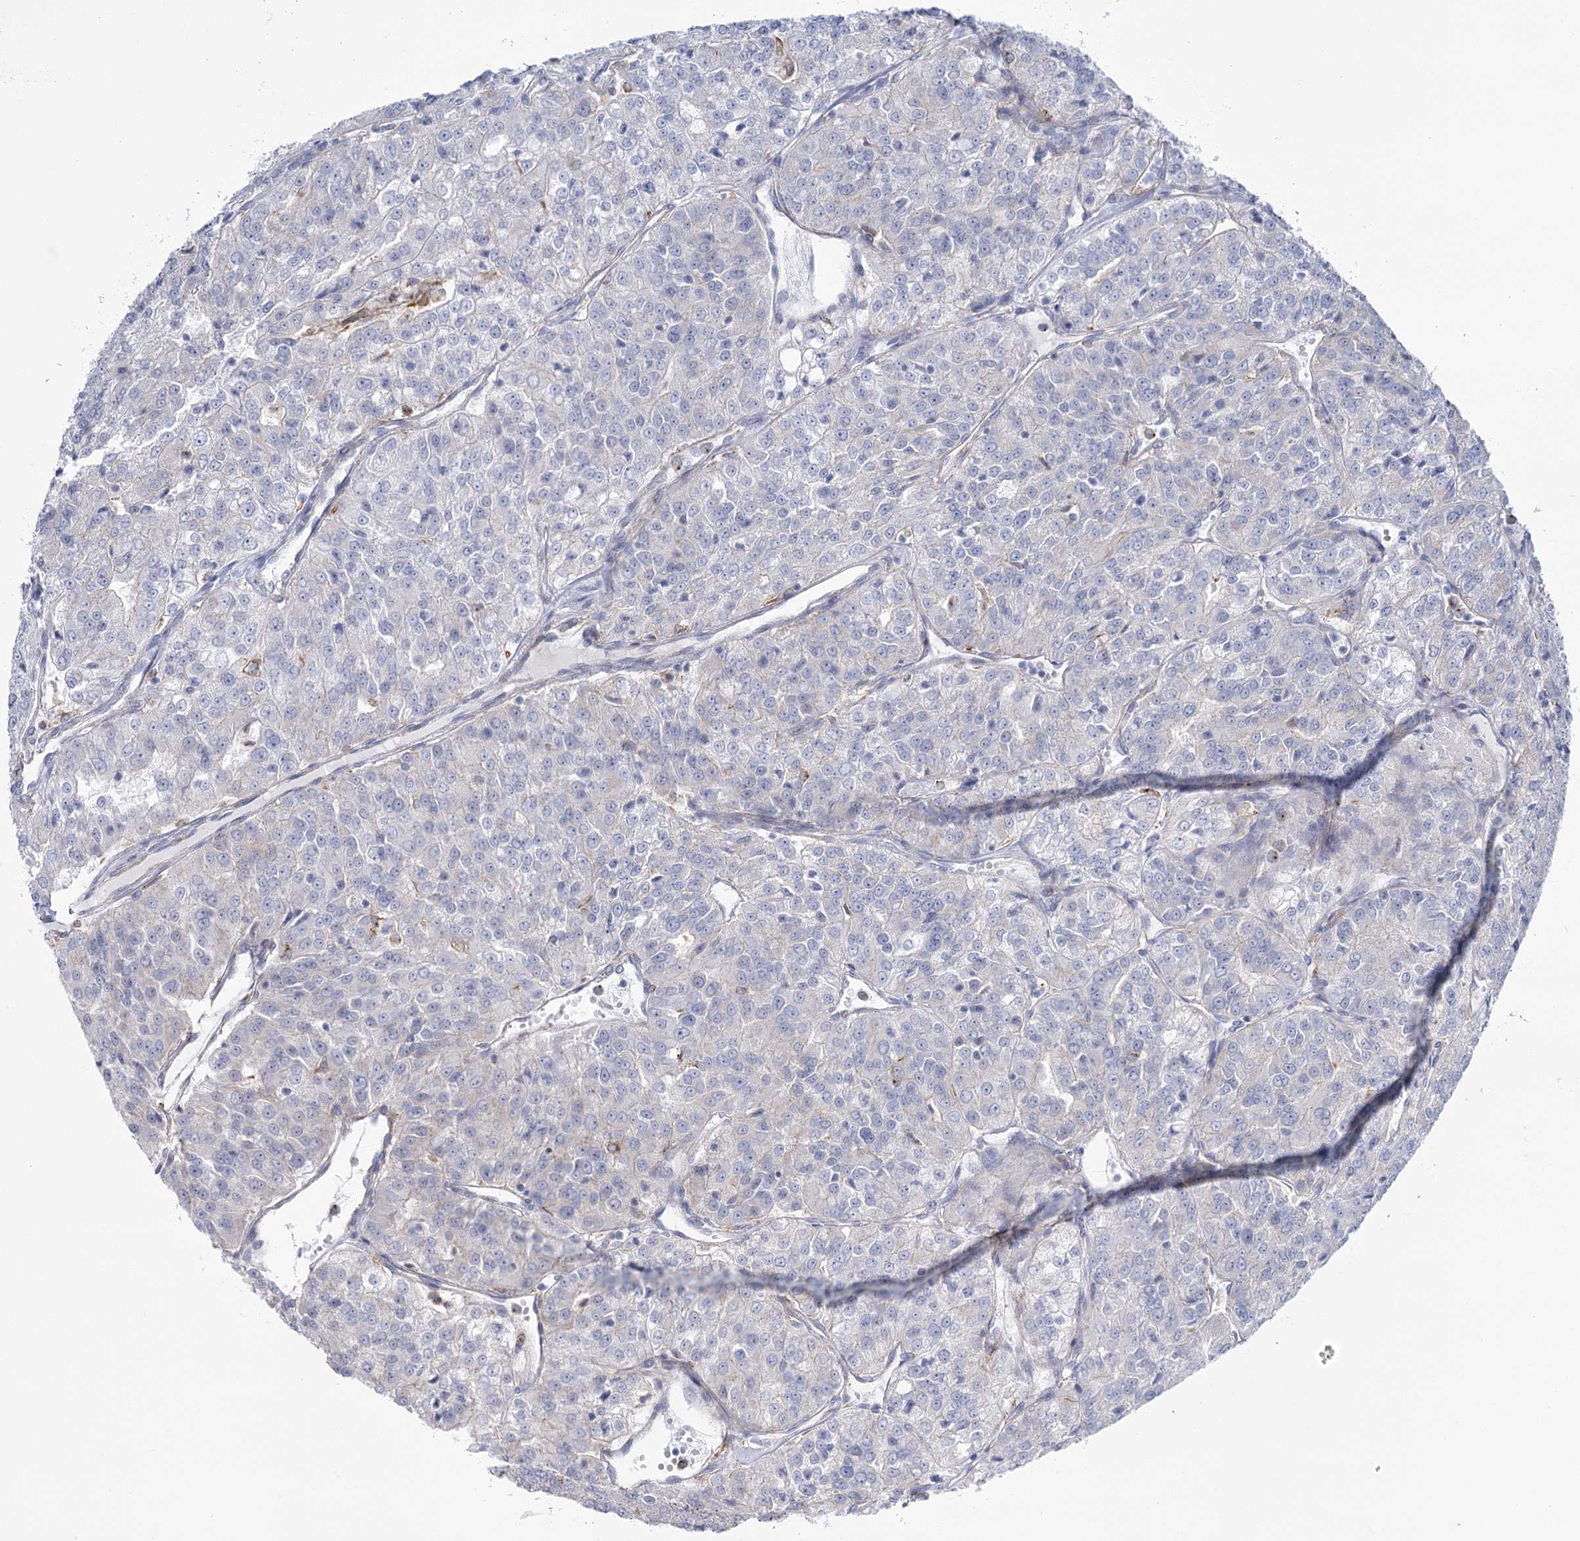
{"staining": {"intensity": "negative", "quantity": "none", "location": "none"}, "tissue": "renal cancer", "cell_type": "Tumor cells", "image_type": "cancer", "snomed": [{"axis": "morphology", "description": "Adenocarcinoma, NOS"}, {"axis": "topography", "description": "Kidney"}], "caption": "An image of renal cancer (adenocarcinoma) stained for a protein demonstrates no brown staining in tumor cells.", "gene": "CCDC88A", "patient": {"sex": "female", "age": 63}}